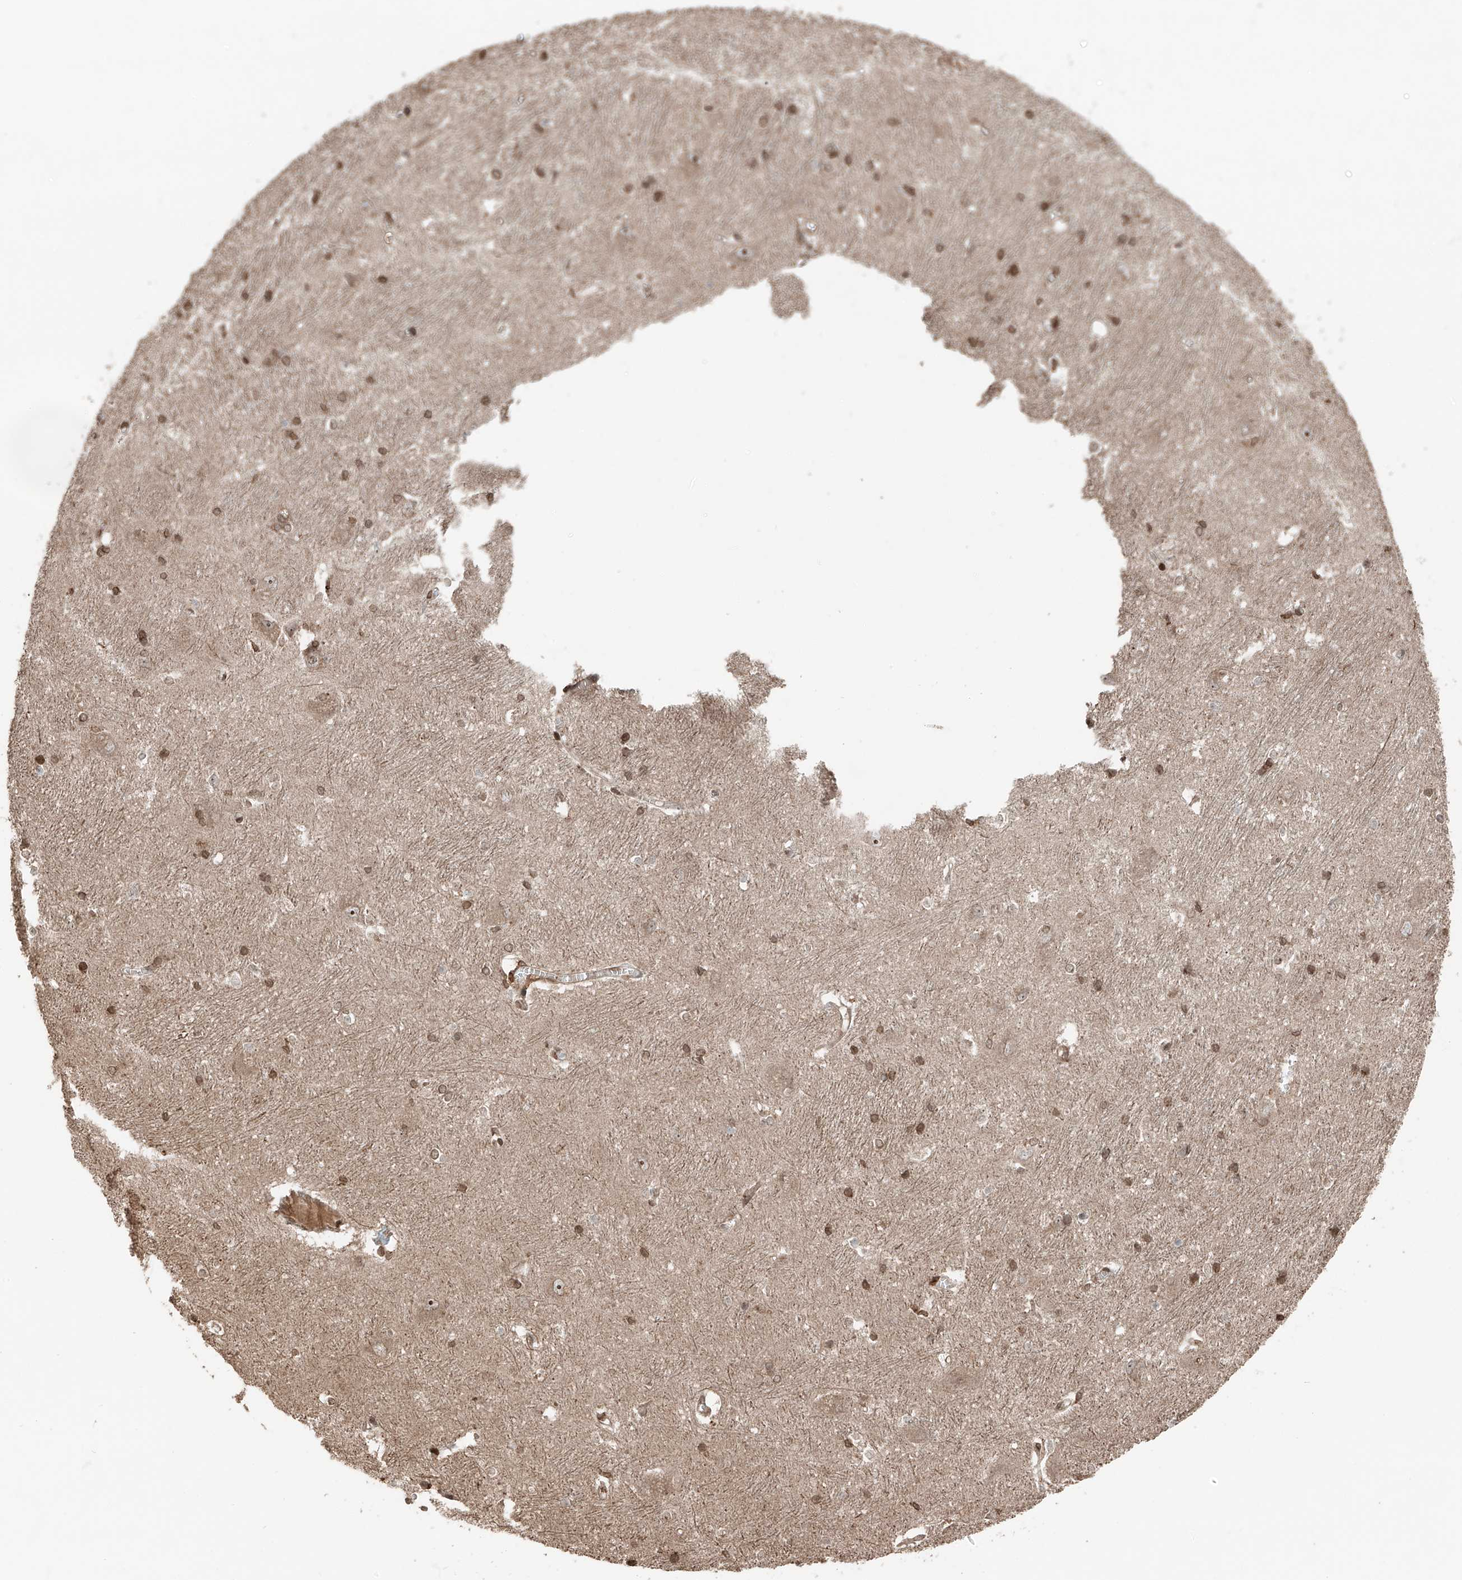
{"staining": {"intensity": "moderate", "quantity": "25%-75%", "location": "cytoplasmic/membranous,nuclear"}, "tissue": "caudate", "cell_type": "Glial cells", "image_type": "normal", "snomed": [{"axis": "morphology", "description": "Normal tissue, NOS"}, {"axis": "topography", "description": "Lateral ventricle wall"}], "caption": "About 25%-75% of glial cells in benign caudate exhibit moderate cytoplasmic/membranous,nuclear protein staining as visualized by brown immunohistochemical staining.", "gene": "CEP162", "patient": {"sex": "male", "age": 37}}